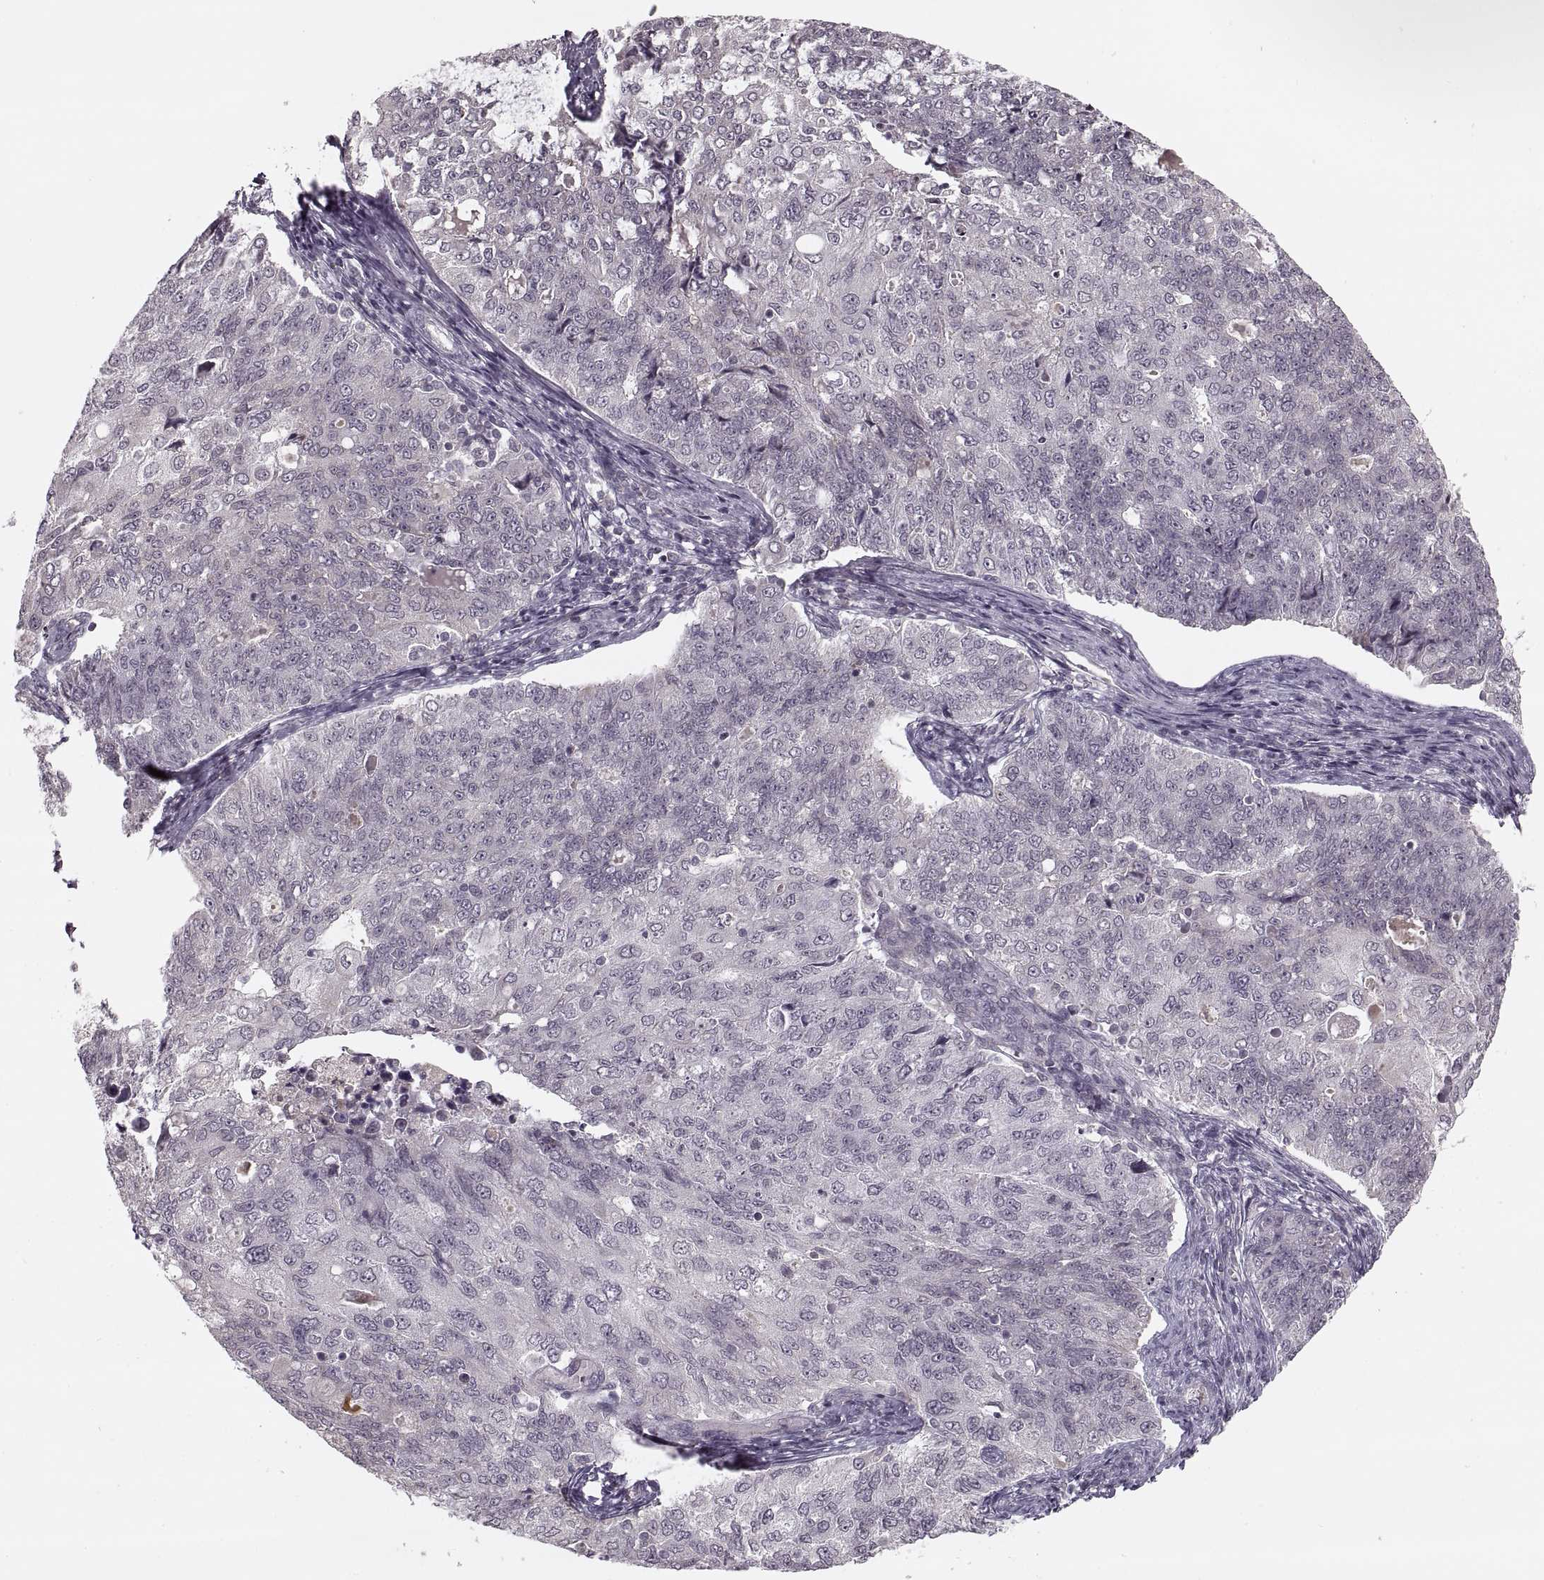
{"staining": {"intensity": "negative", "quantity": "none", "location": "none"}, "tissue": "endometrial cancer", "cell_type": "Tumor cells", "image_type": "cancer", "snomed": [{"axis": "morphology", "description": "Adenocarcinoma, NOS"}, {"axis": "topography", "description": "Endometrium"}], "caption": "The photomicrograph shows no significant staining in tumor cells of endometrial adenocarcinoma.", "gene": "ASIC3", "patient": {"sex": "female", "age": 43}}